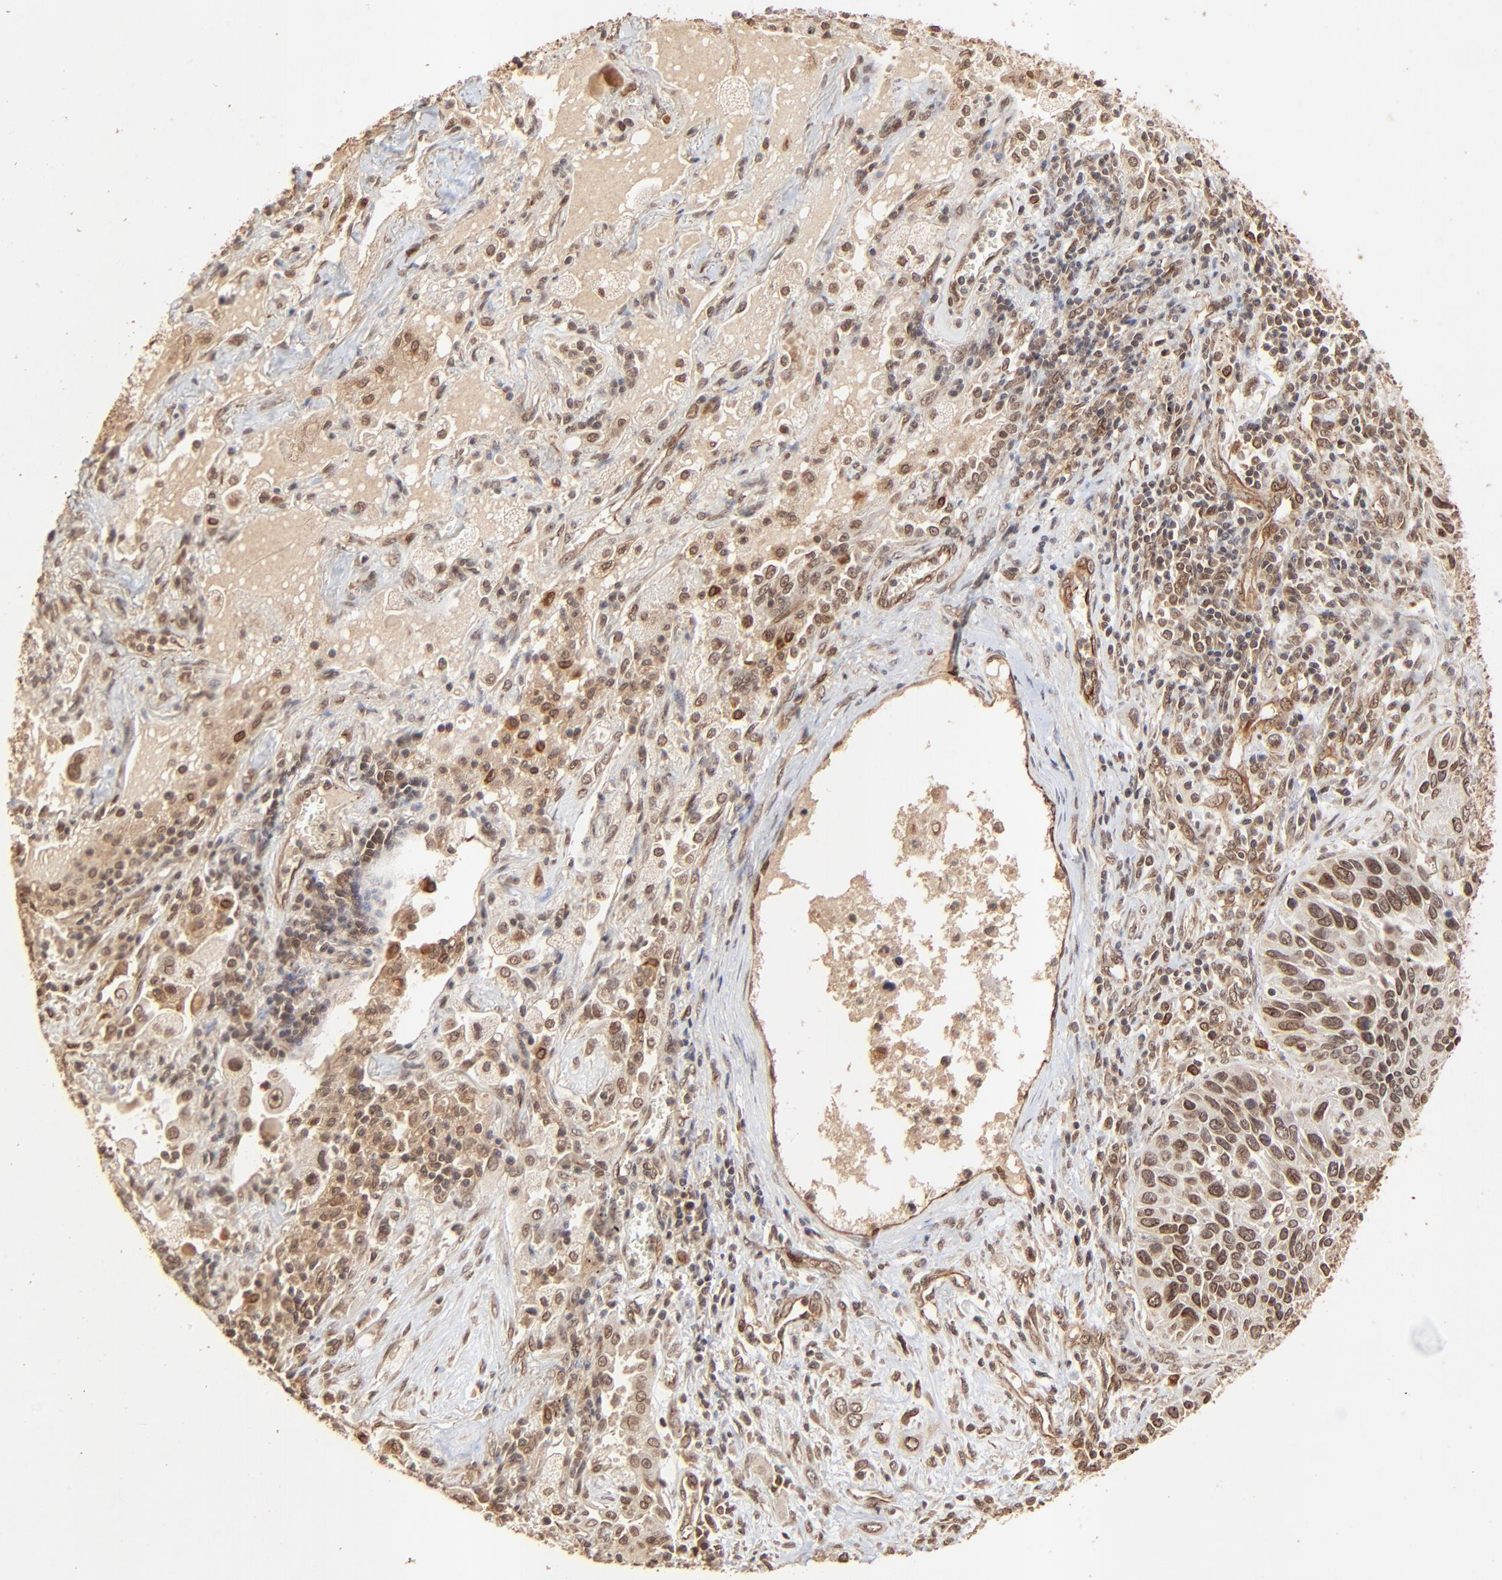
{"staining": {"intensity": "moderate", "quantity": "25%-75%", "location": "cytoplasmic/membranous,nuclear"}, "tissue": "lung cancer", "cell_type": "Tumor cells", "image_type": "cancer", "snomed": [{"axis": "morphology", "description": "Squamous cell carcinoma, NOS"}, {"axis": "topography", "description": "Lung"}], "caption": "There is medium levels of moderate cytoplasmic/membranous and nuclear staining in tumor cells of lung cancer, as demonstrated by immunohistochemical staining (brown color).", "gene": "FAM227A", "patient": {"sex": "female", "age": 76}}